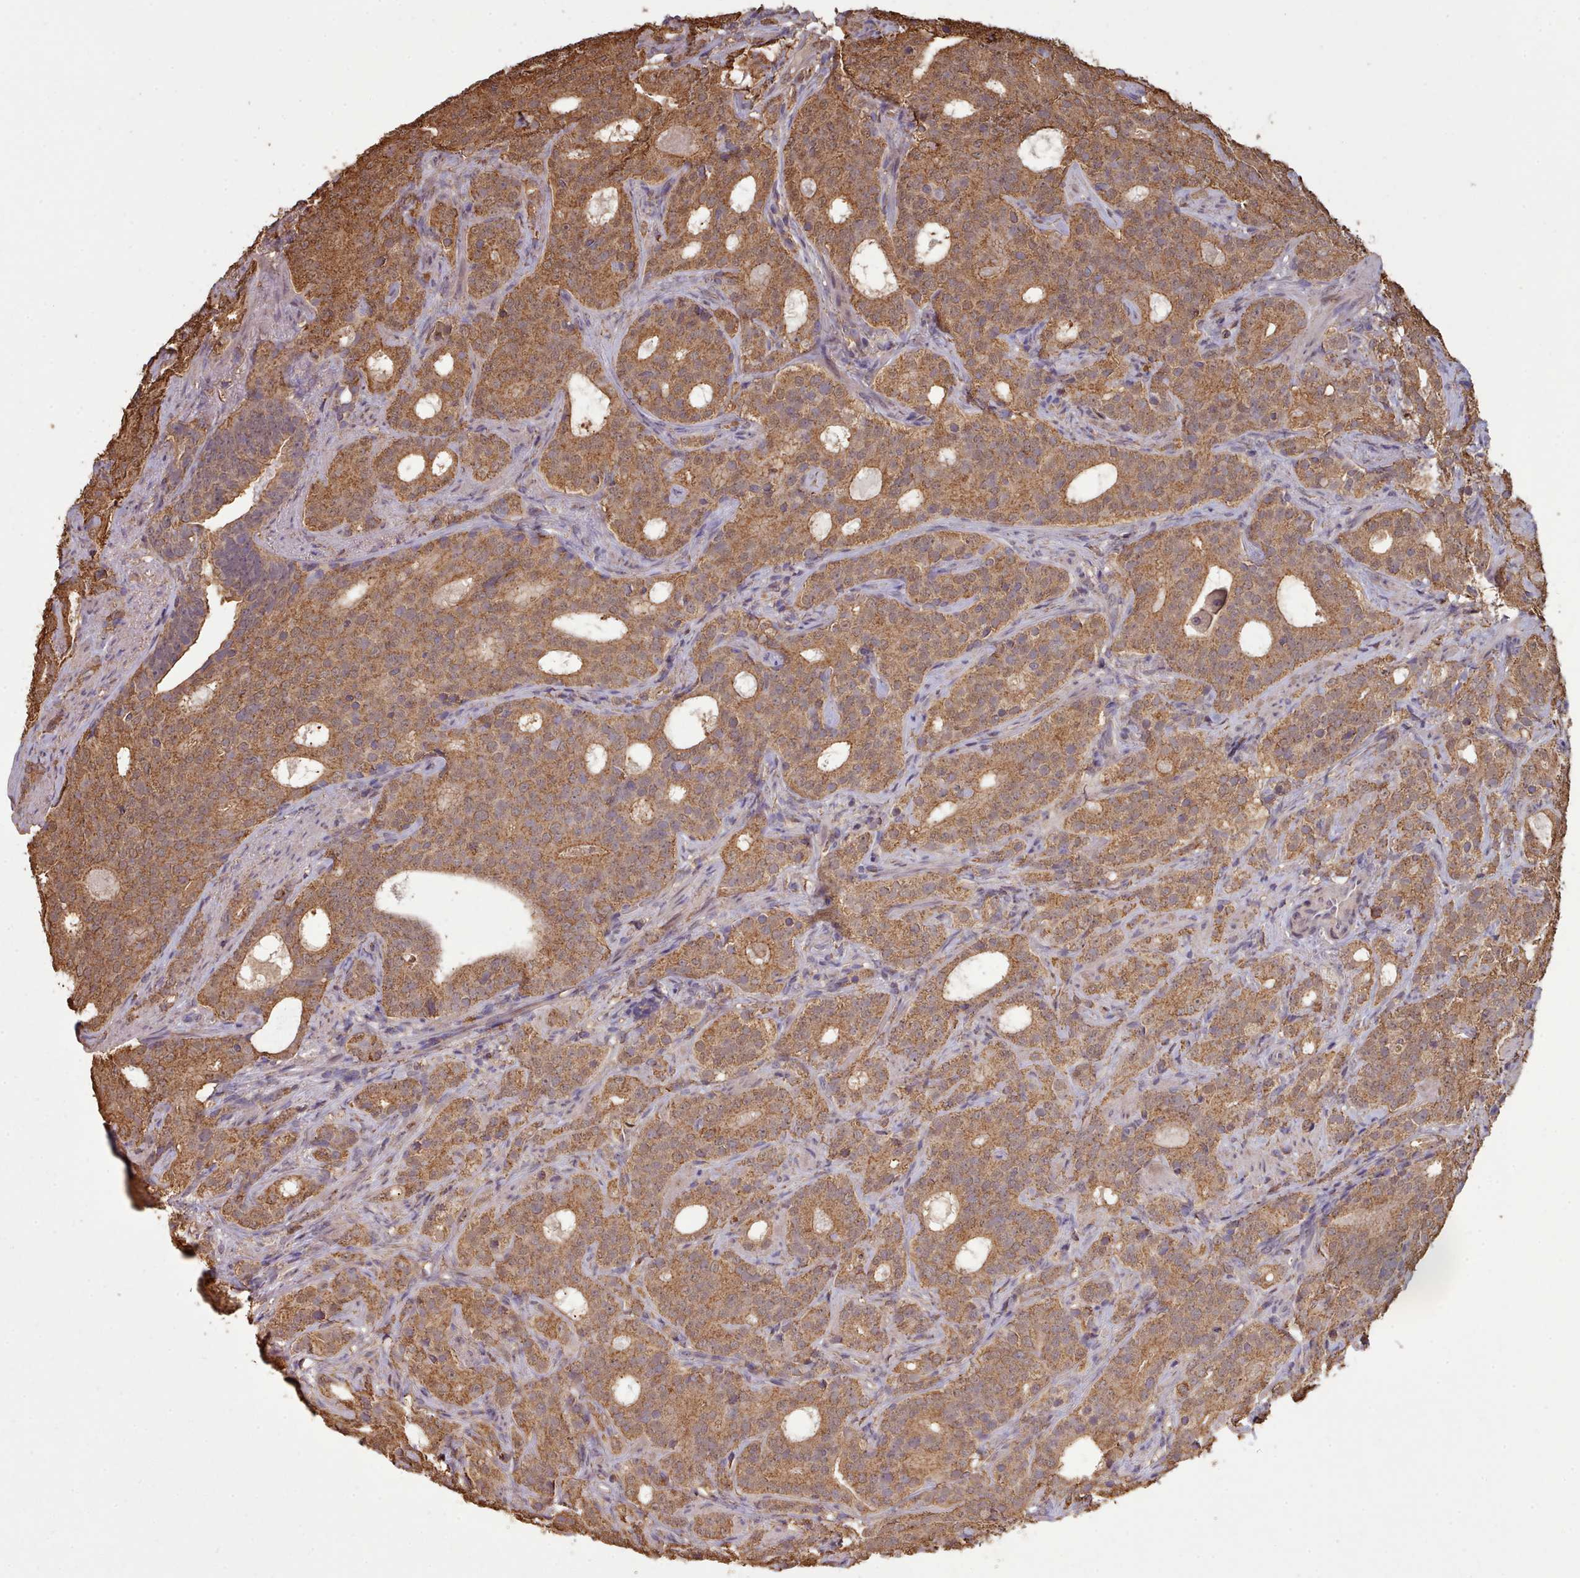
{"staining": {"intensity": "moderate", "quantity": ">75%", "location": "cytoplasmic/membranous"}, "tissue": "prostate cancer", "cell_type": "Tumor cells", "image_type": "cancer", "snomed": [{"axis": "morphology", "description": "Adenocarcinoma, High grade"}, {"axis": "topography", "description": "Prostate"}], "caption": "The histopathology image demonstrates staining of high-grade adenocarcinoma (prostate), revealing moderate cytoplasmic/membranous protein staining (brown color) within tumor cells. (Stains: DAB (3,3'-diaminobenzidine) in brown, nuclei in blue, Microscopy: brightfield microscopy at high magnification).", "gene": "METRN", "patient": {"sex": "male", "age": 64}}